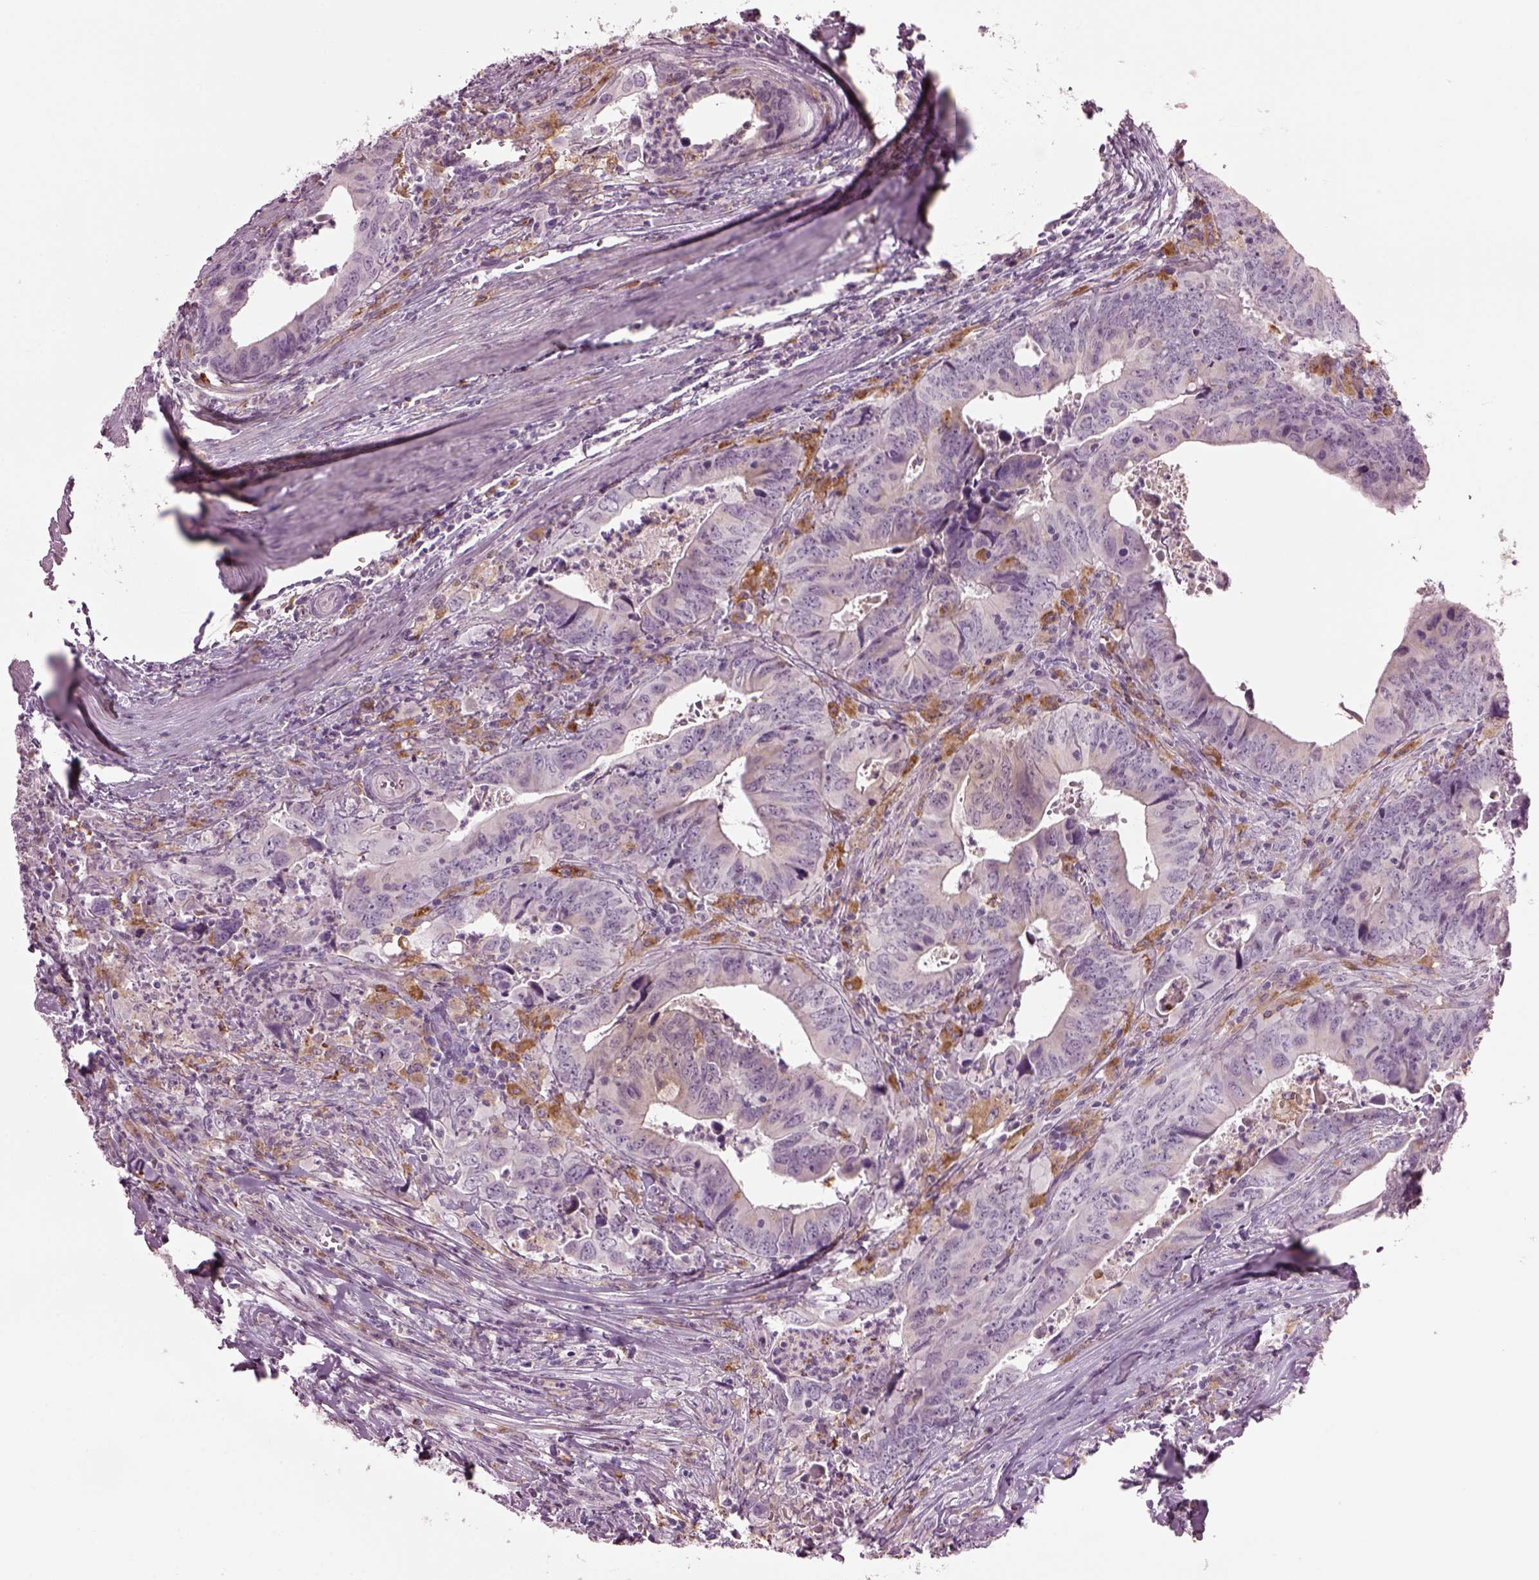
{"staining": {"intensity": "negative", "quantity": "none", "location": "none"}, "tissue": "colorectal cancer", "cell_type": "Tumor cells", "image_type": "cancer", "snomed": [{"axis": "morphology", "description": "Adenocarcinoma, NOS"}, {"axis": "topography", "description": "Colon"}], "caption": "This is an immunohistochemistry (IHC) histopathology image of colorectal cancer. There is no staining in tumor cells.", "gene": "TMEM231", "patient": {"sex": "female", "age": 82}}